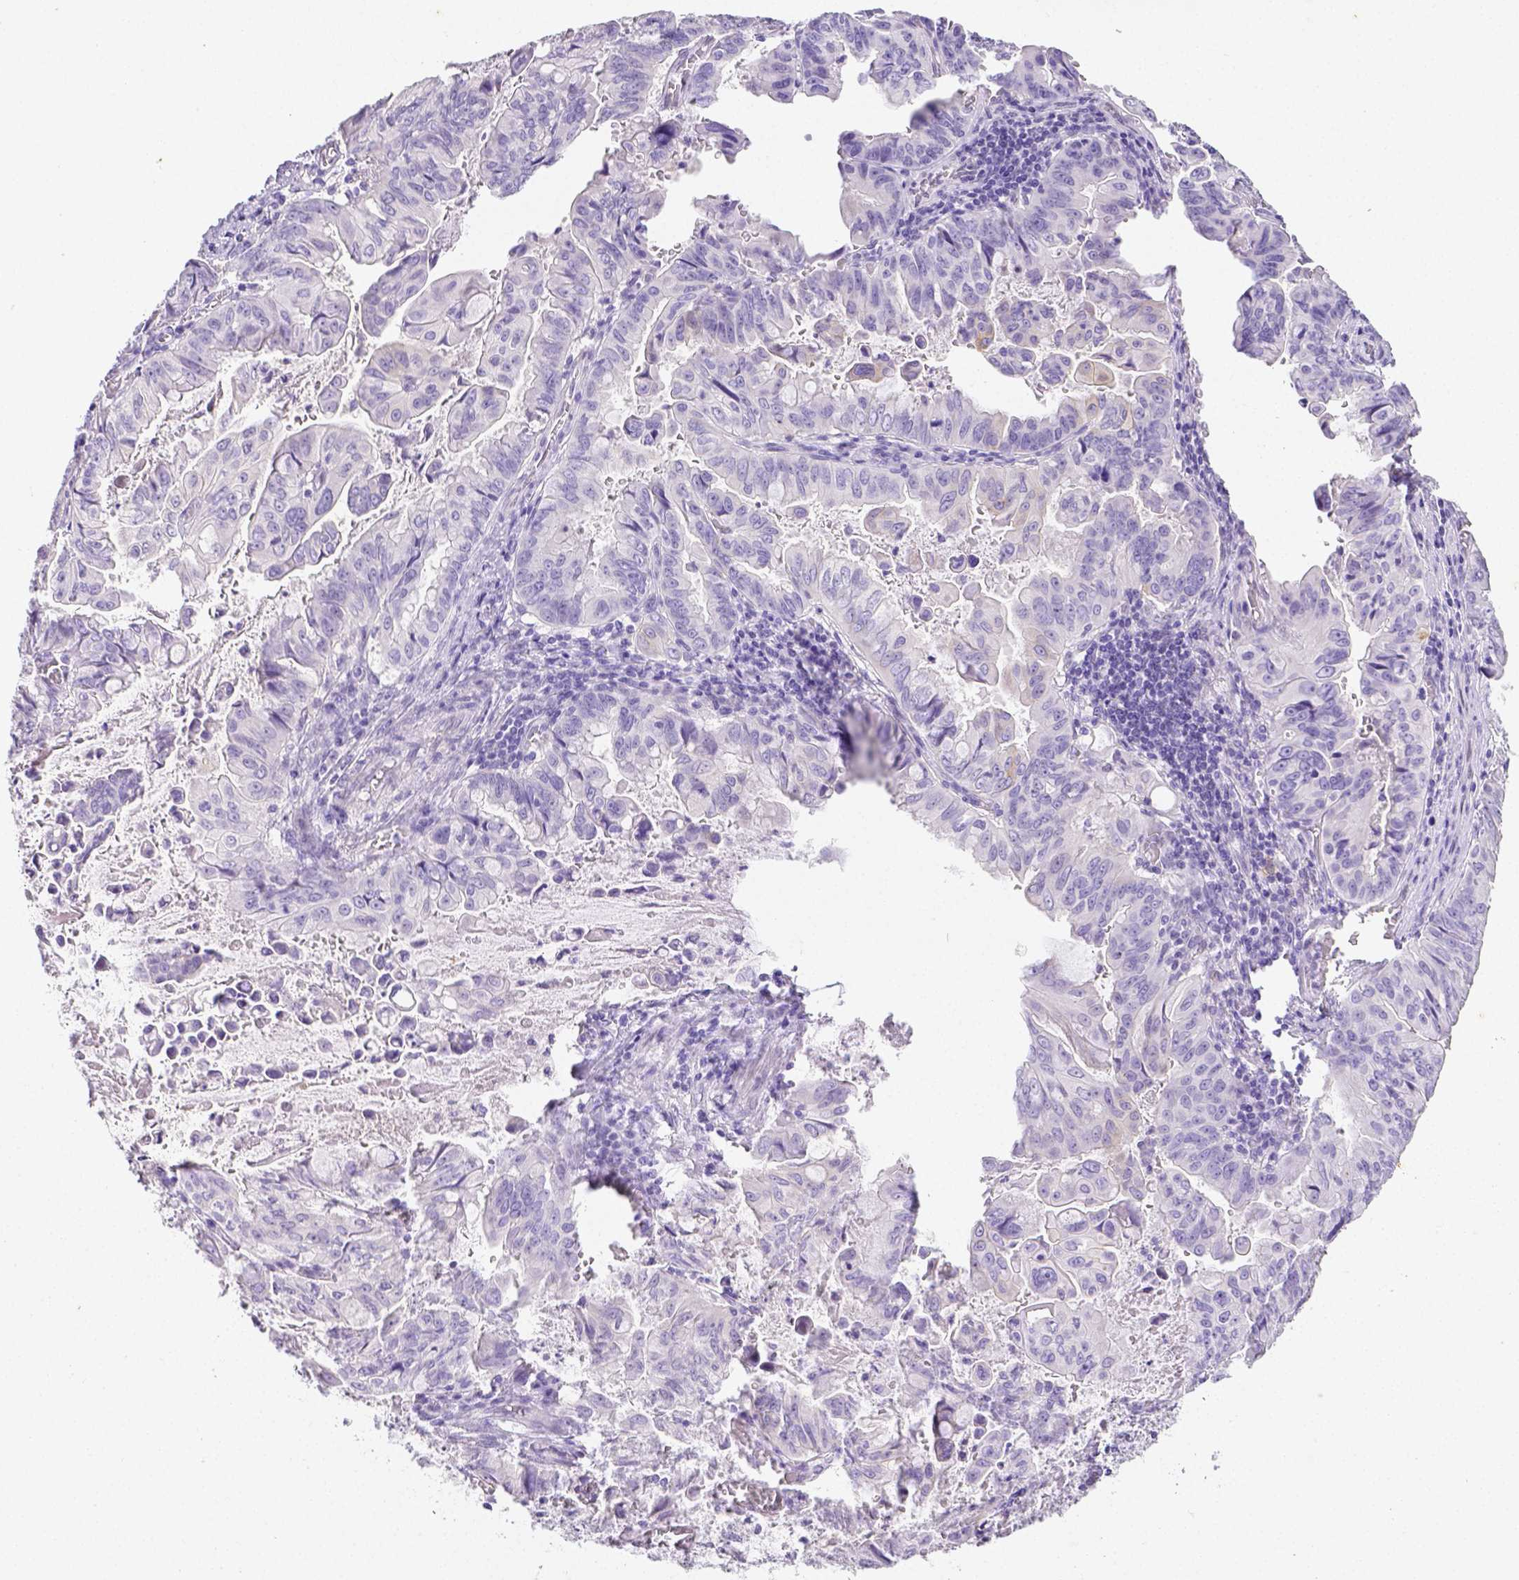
{"staining": {"intensity": "negative", "quantity": "none", "location": "none"}, "tissue": "stomach cancer", "cell_type": "Tumor cells", "image_type": "cancer", "snomed": [{"axis": "morphology", "description": "Adenocarcinoma, NOS"}, {"axis": "topography", "description": "Stomach, upper"}], "caption": "DAB (3,3'-diaminobenzidine) immunohistochemical staining of human stomach cancer reveals no significant expression in tumor cells.", "gene": "ARHGAP36", "patient": {"sex": "male", "age": 80}}